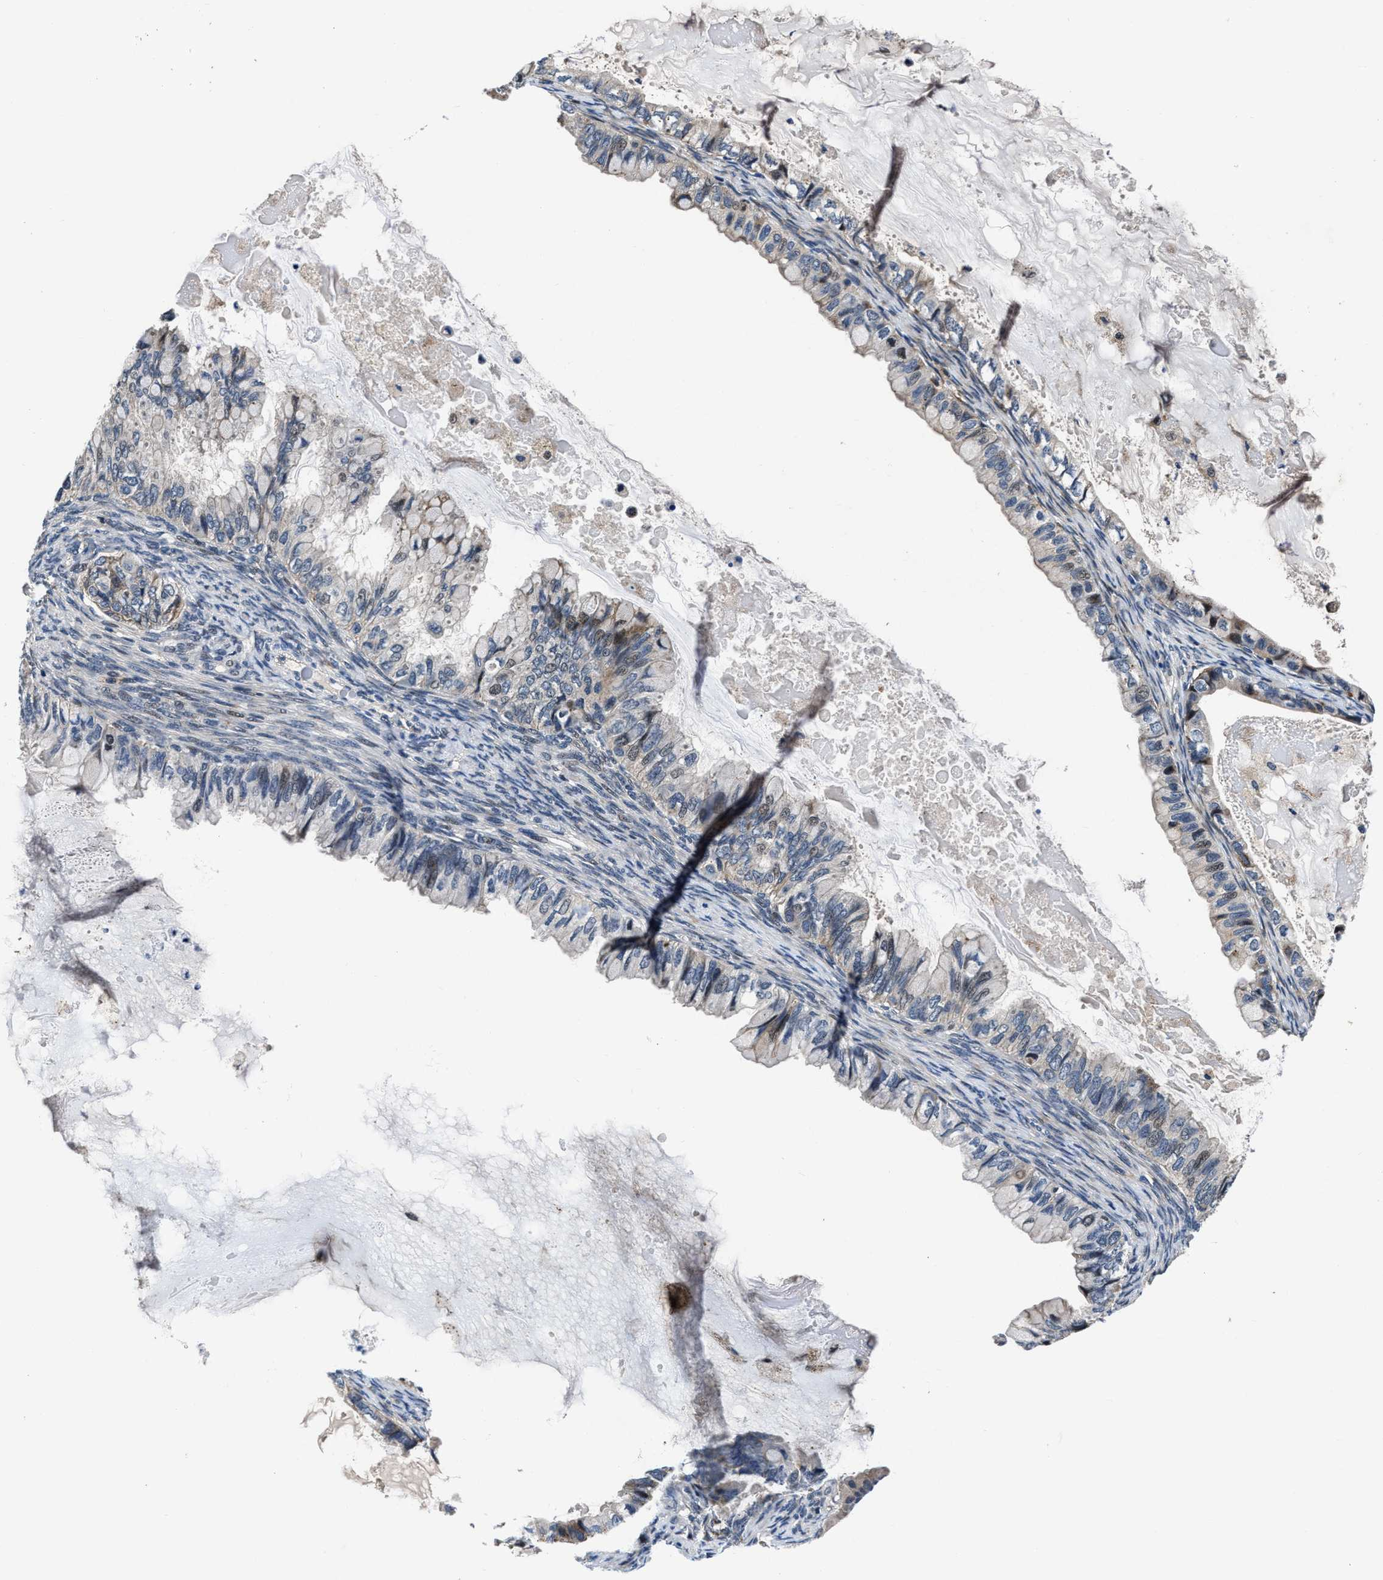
{"staining": {"intensity": "weak", "quantity": "25%-75%", "location": "cytoplasmic/membranous"}, "tissue": "ovarian cancer", "cell_type": "Tumor cells", "image_type": "cancer", "snomed": [{"axis": "morphology", "description": "Cystadenocarcinoma, mucinous, NOS"}, {"axis": "topography", "description": "Ovary"}], "caption": "A photomicrograph showing weak cytoplasmic/membranous positivity in approximately 25%-75% of tumor cells in ovarian cancer, as visualized by brown immunohistochemical staining.", "gene": "C2orf66", "patient": {"sex": "female", "age": 80}}